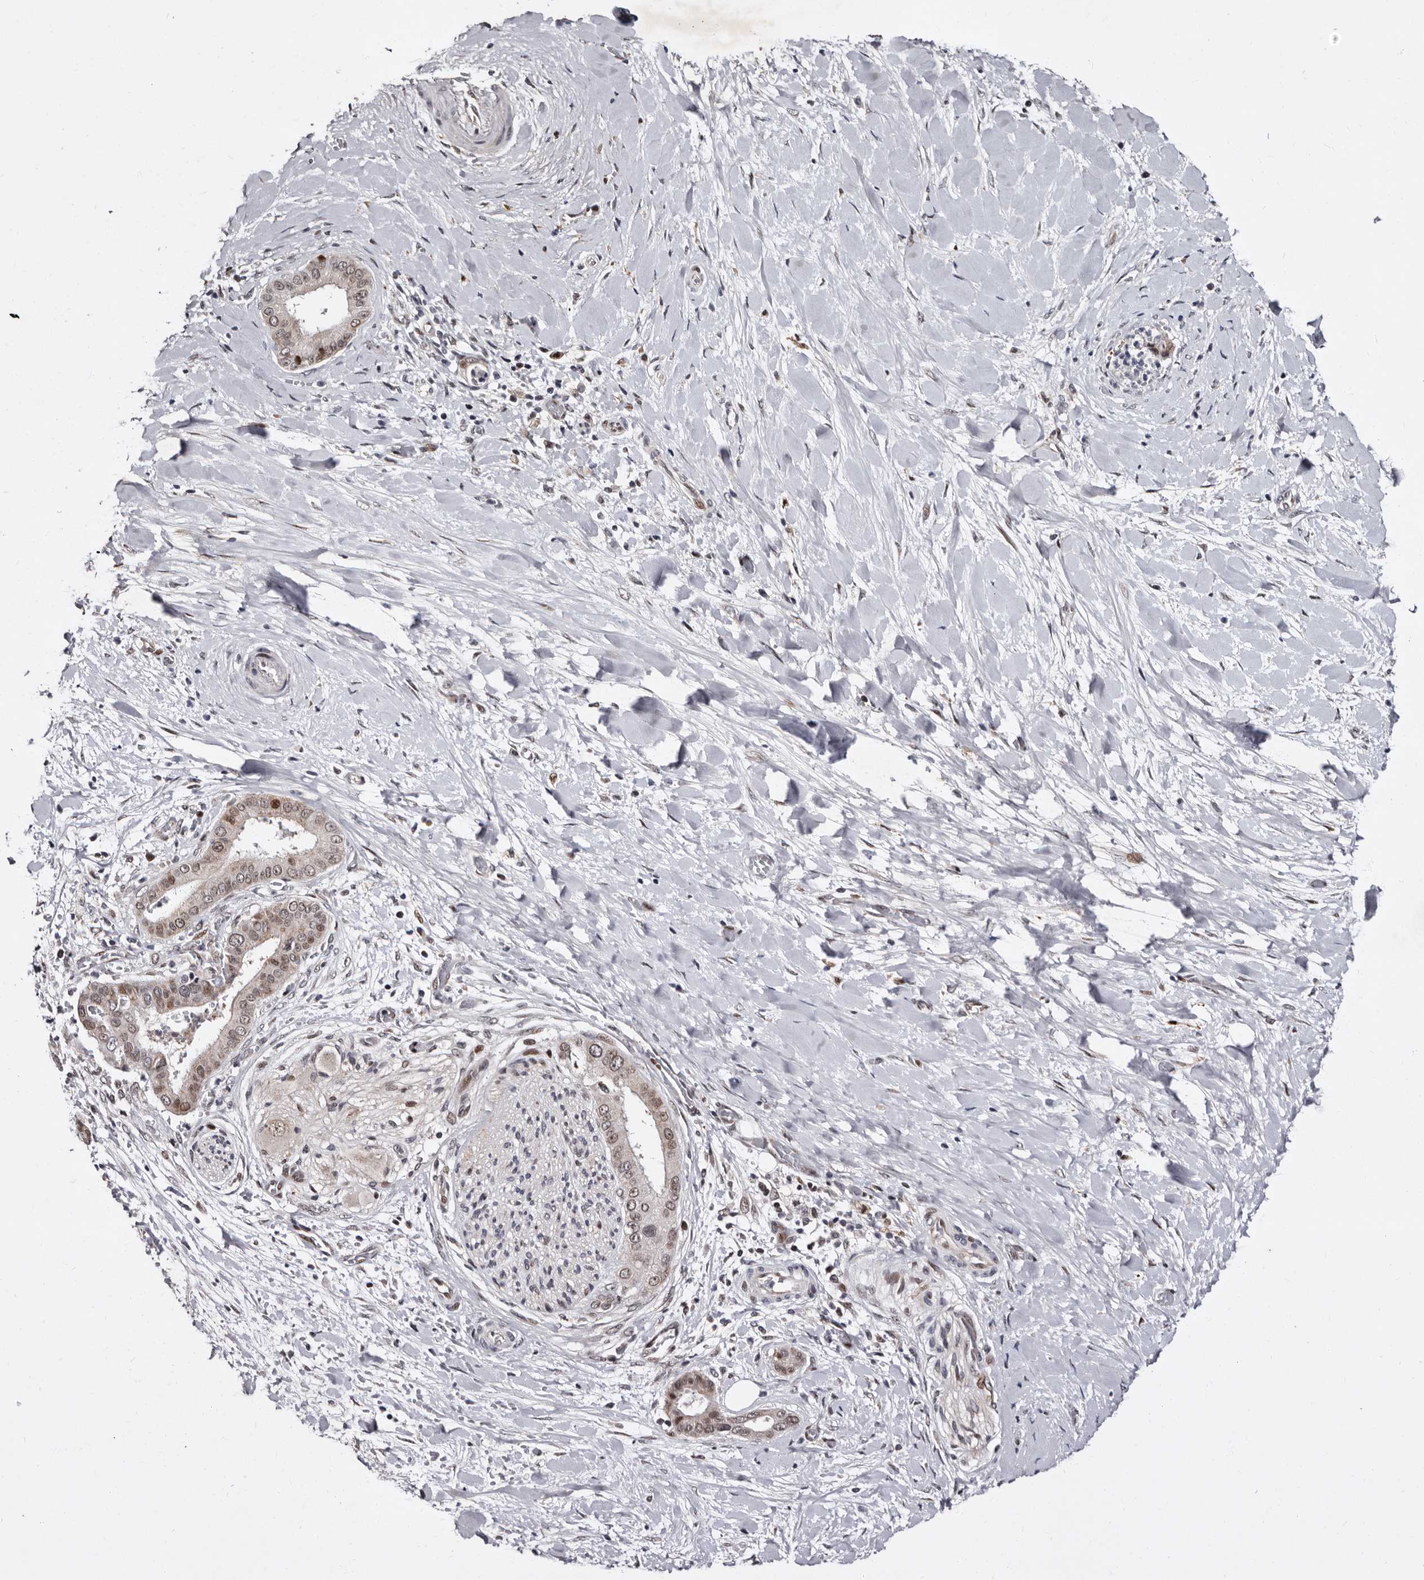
{"staining": {"intensity": "weak", "quantity": ">75%", "location": "cytoplasmic/membranous,nuclear"}, "tissue": "liver cancer", "cell_type": "Tumor cells", "image_type": "cancer", "snomed": [{"axis": "morphology", "description": "Cholangiocarcinoma"}, {"axis": "topography", "description": "Liver"}], "caption": "This photomicrograph shows IHC staining of liver cancer (cholangiocarcinoma), with low weak cytoplasmic/membranous and nuclear positivity in about >75% of tumor cells.", "gene": "TNKS", "patient": {"sex": "female", "age": 54}}